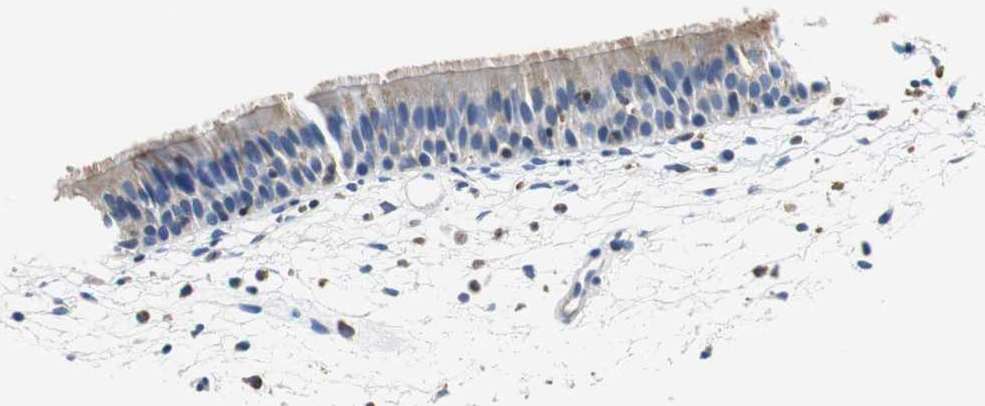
{"staining": {"intensity": "moderate", "quantity": ">75%", "location": "cytoplasmic/membranous"}, "tissue": "nasopharynx", "cell_type": "Respiratory epithelial cells", "image_type": "normal", "snomed": [{"axis": "morphology", "description": "Normal tissue, NOS"}, {"axis": "topography", "description": "Nasopharynx"}], "caption": "DAB immunohistochemical staining of normal human nasopharynx exhibits moderate cytoplasmic/membranous protein positivity in approximately >75% of respiratory epithelial cells.", "gene": "VAMP8", "patient": {"sex": "female", "age": 54}}